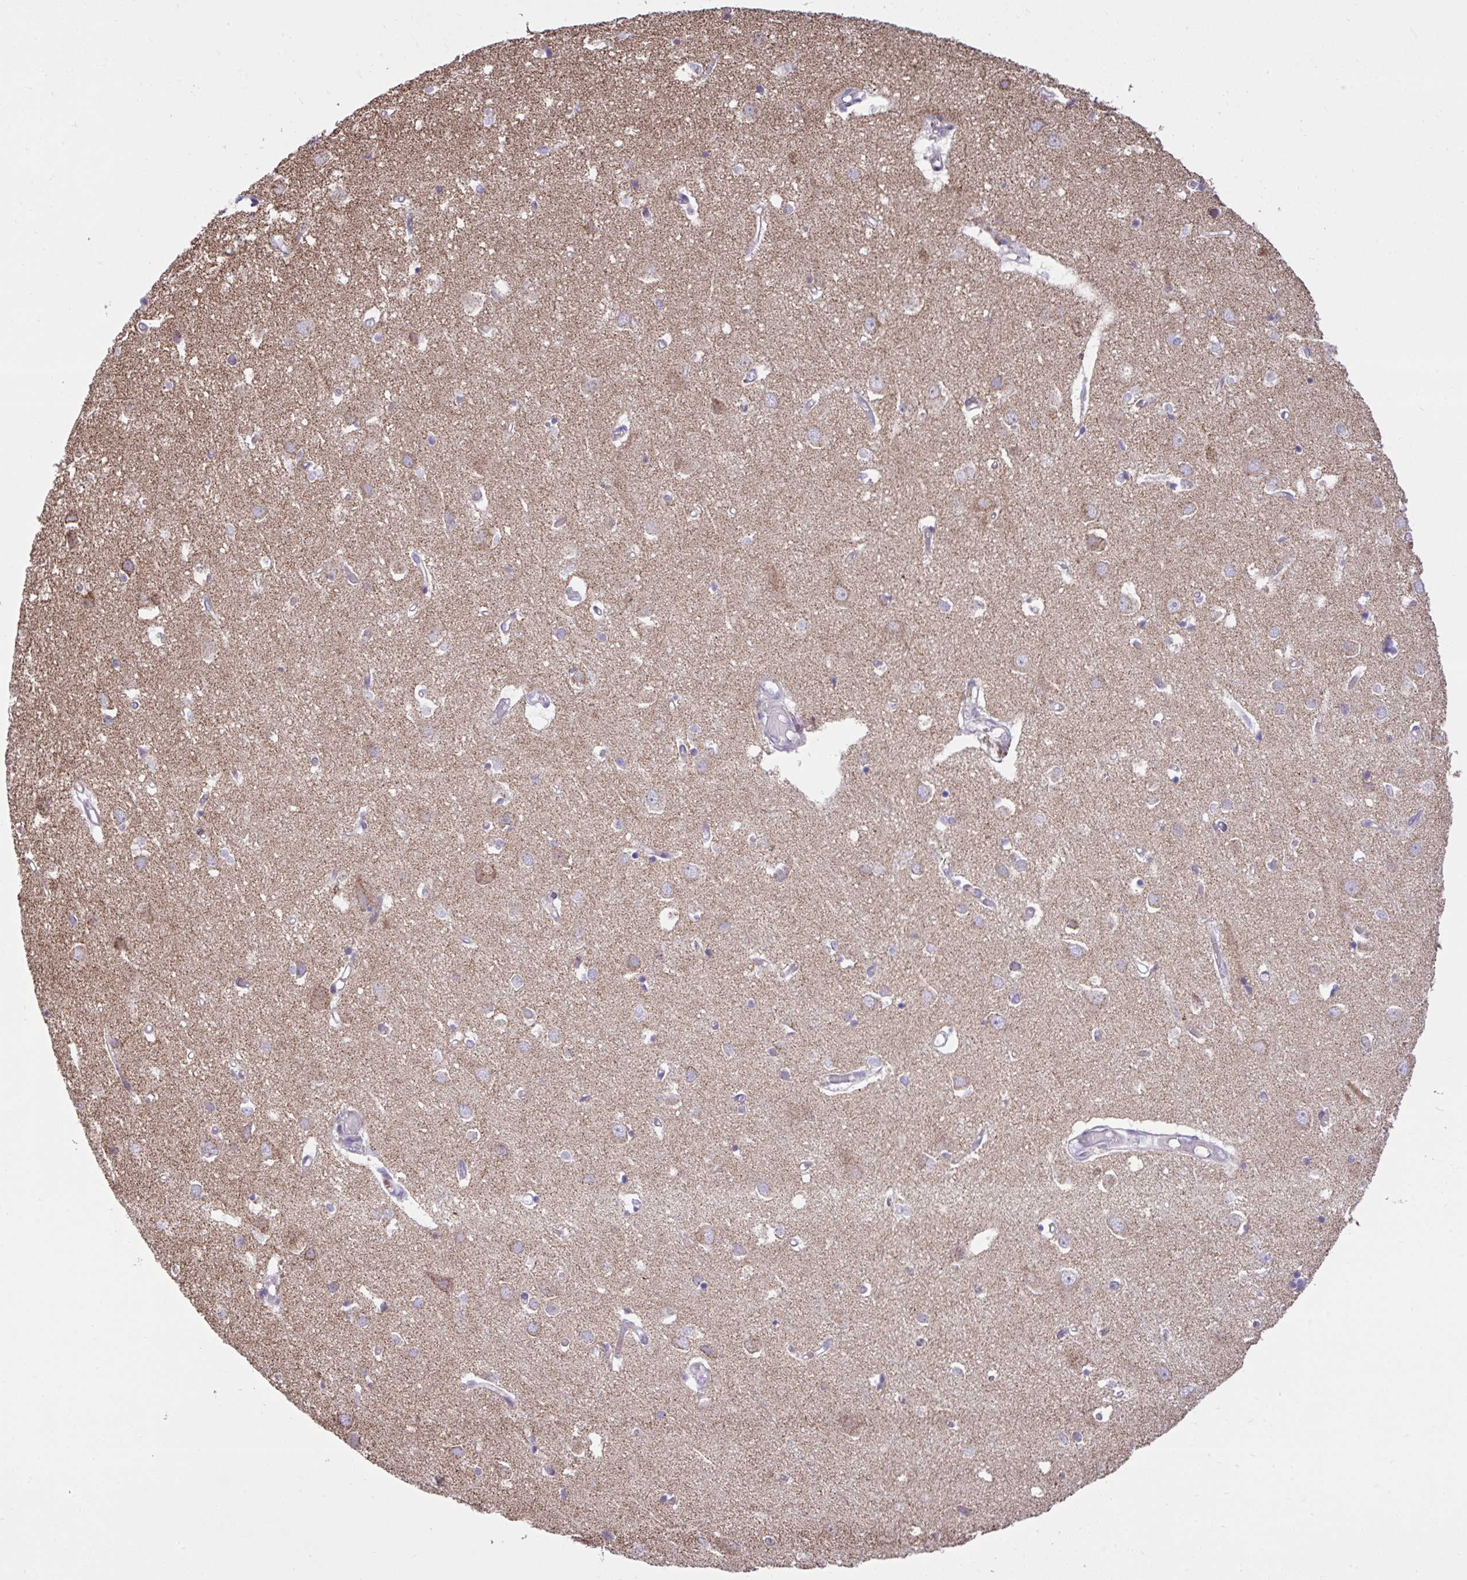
{"staining": {"intensity": "weak", "quantity": "25%-75%", "location": "cytoplasmic/membranous"}, "tissue": "cerebral cortex", "cell_type": "Endothelial cells", "image_type": "normal", "snomed": [{"axis": "morphology", "description": "Normal tissue, NOS"}, {"axis": "topography", "description": "Cerebral cortex"}], "caption": "High-magnification brightfield microscopy of unremarkable cerebral cortex stained with DAB (3,3'-diaminobenzidine) (brown) and counterstained with hematoxylin (blue). endothelial cells exhibit weak cytoplasmic/membranous expression is present in about25%-75% of cells.", "gene": "ZNF362", "patient": {"sex": "male", "age": 70}}